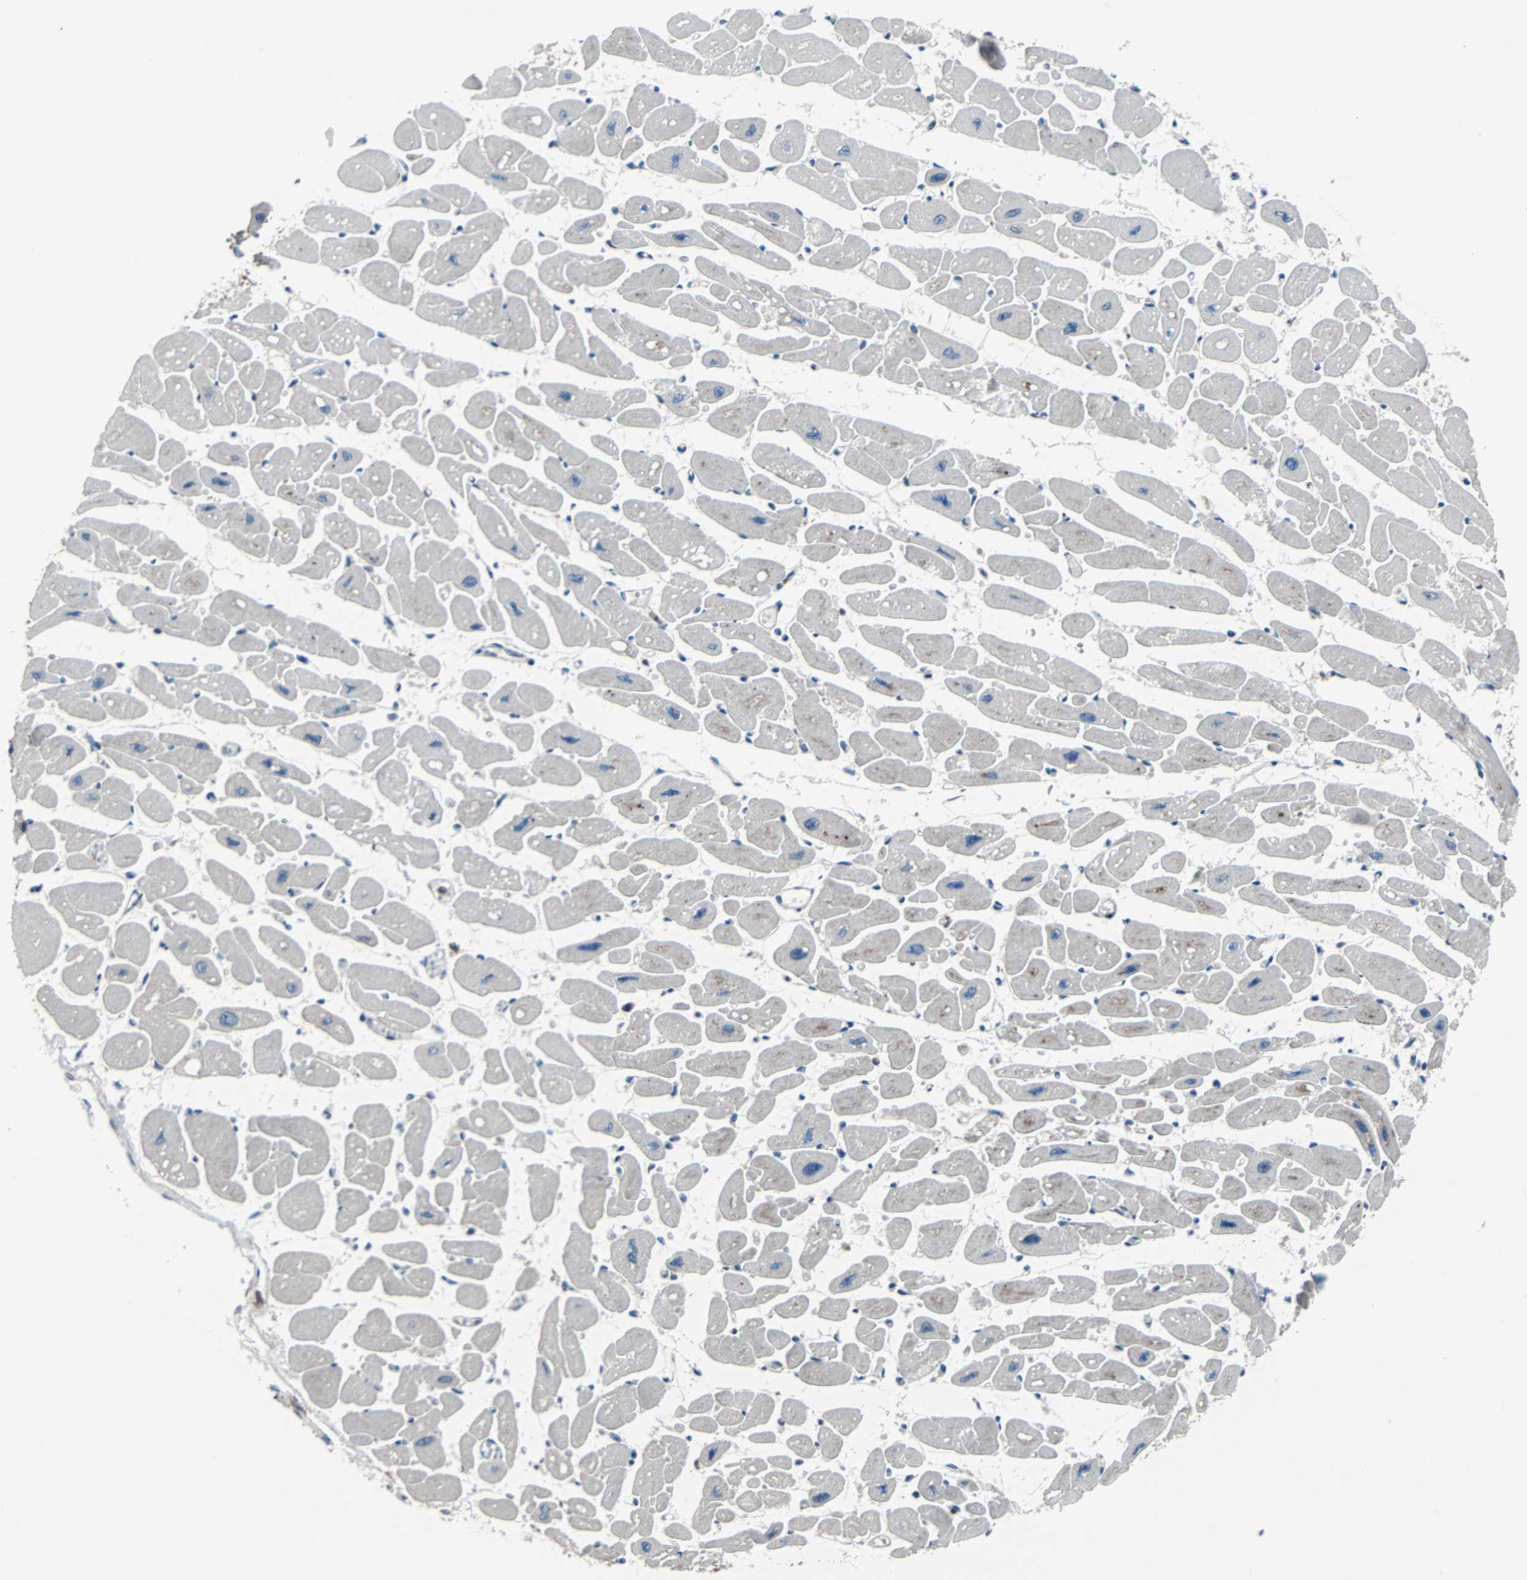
{"staining": {"intensity": "weak", "quantity": "<25%", "location": "cytoplasmic/membranous"}, "tissue": "heart muscle", "cell_type": "Cardiomyocytes", "image_type": "normal", "snomed": [{"axis": "morphology", "description": "Normal tissue, NOS"}, {"axis": "topography", "description": "Heart"}], "caption": "DAB (3,3'-diaminobenzidine) immunohistochemical staining of normal human heart muscle exhibits no significant expression in cardiomyocytes.", "gene": "PAK1", "patient": {"sex": "female", "age": 54}}